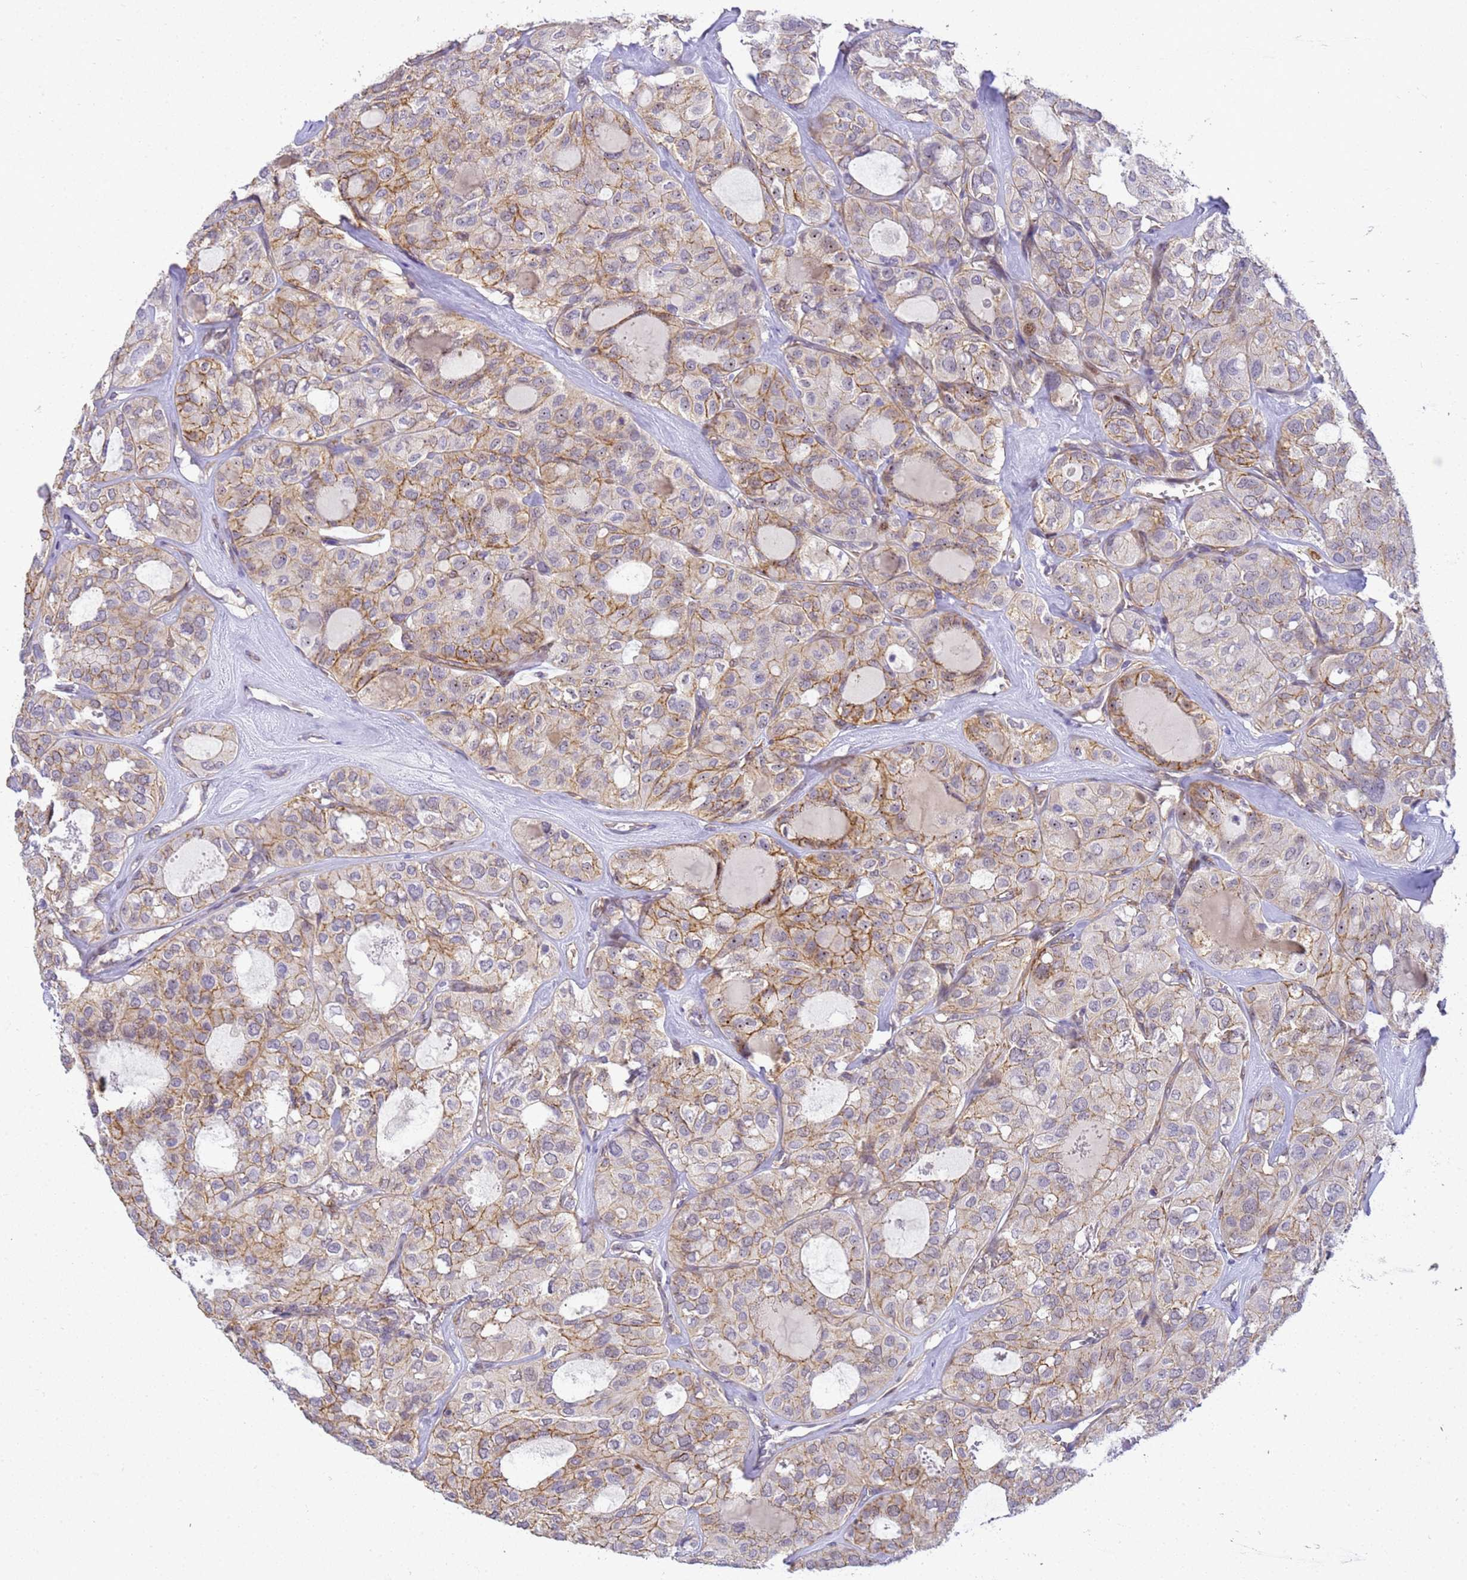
{"staining": {"intensity": "moderate", "quantity": ">75%", "location": "cytoplasmic/membranous"}, "tissue": "thyroid cancer", "cell_type": "Tumor cells", "image_type": "cancer", "snomed": [{"axis": "morphology", "description": "Follicular adenoma carcinoma, NOS"}, {"axis": "topography", "description": "Thyroid gland"}], "caption": "Thyroid cancer tissue exhibits moderate cytoplasmic/membranous staining in about >75% of tumor cells, visualized by immunohistochemistry. (DAB (3,3'-diaminobenzidine) = brown stain, brightfield microscopy at high magnification).", "gene": "GON4L", "patient": {"sex": "male", "age": 75}}